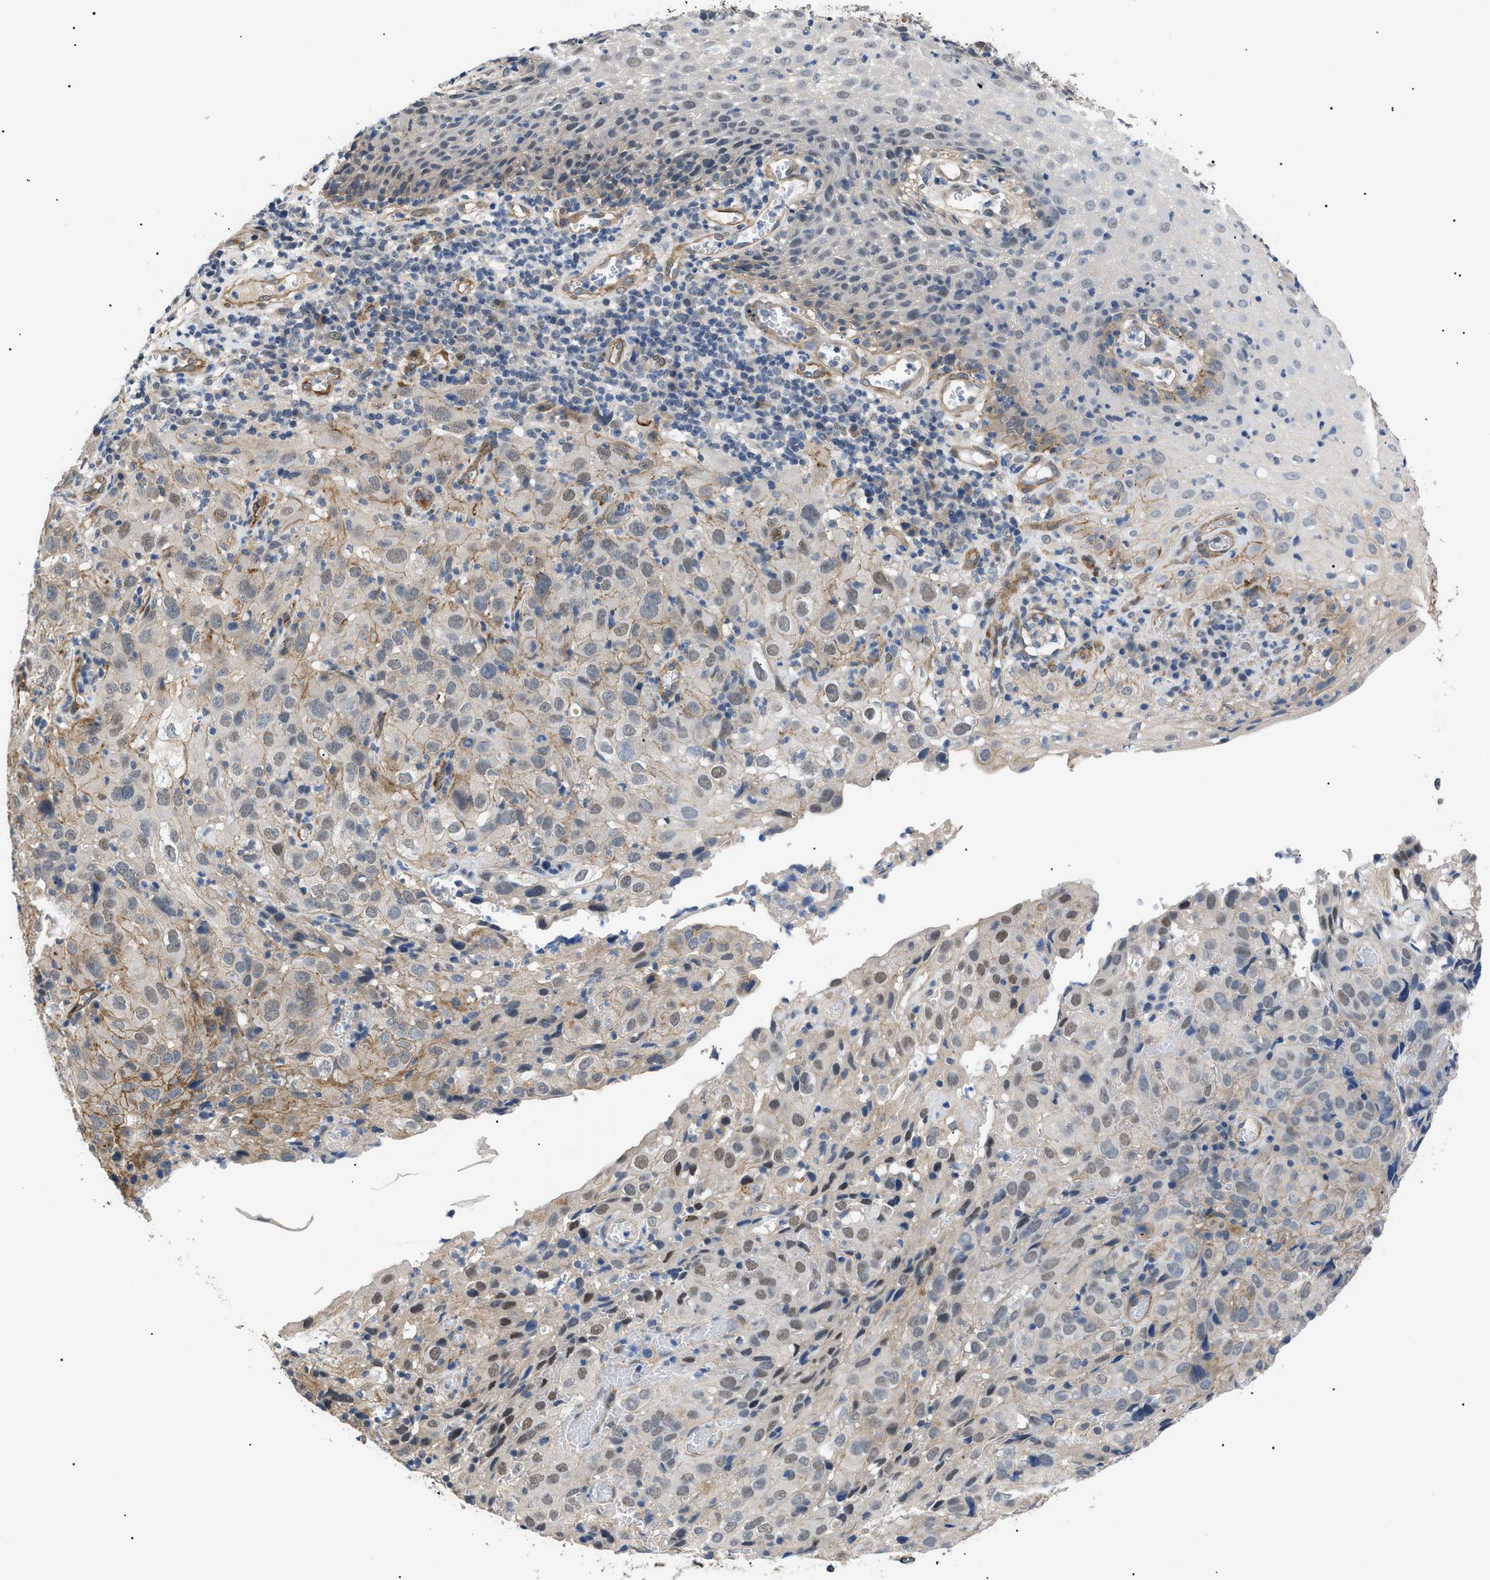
{"staining": {"intensity": "weak", "quantity": ">75%", "location": "cytoplasmic/membranous,nuclear"}, "tissue": "cervical cancer", "cell_type": "Tumor cells", "image_type": "cancer", "snomed": [{"axis": "morphology", "description": "Squamous cell carcinoma, NOS"}, {"axis": "topography", "description": "Cervix"}], "caption": "Immunohistochemistry staining of cervical cancer, which exhibits low levels of weak cytoplasmic/membranous and nuclear staining in about >75% of tumor cells indicating weak cytoplasmic/membranous and nuclear protein staining. The staining was performed using DAB (3,3'-diaminobenzidine) (brown) for protein detection and nuclei were counterstained in hematoxylin (blue).", "gene": "CRCP", "patient": {"sex": "female", "age": 32}}